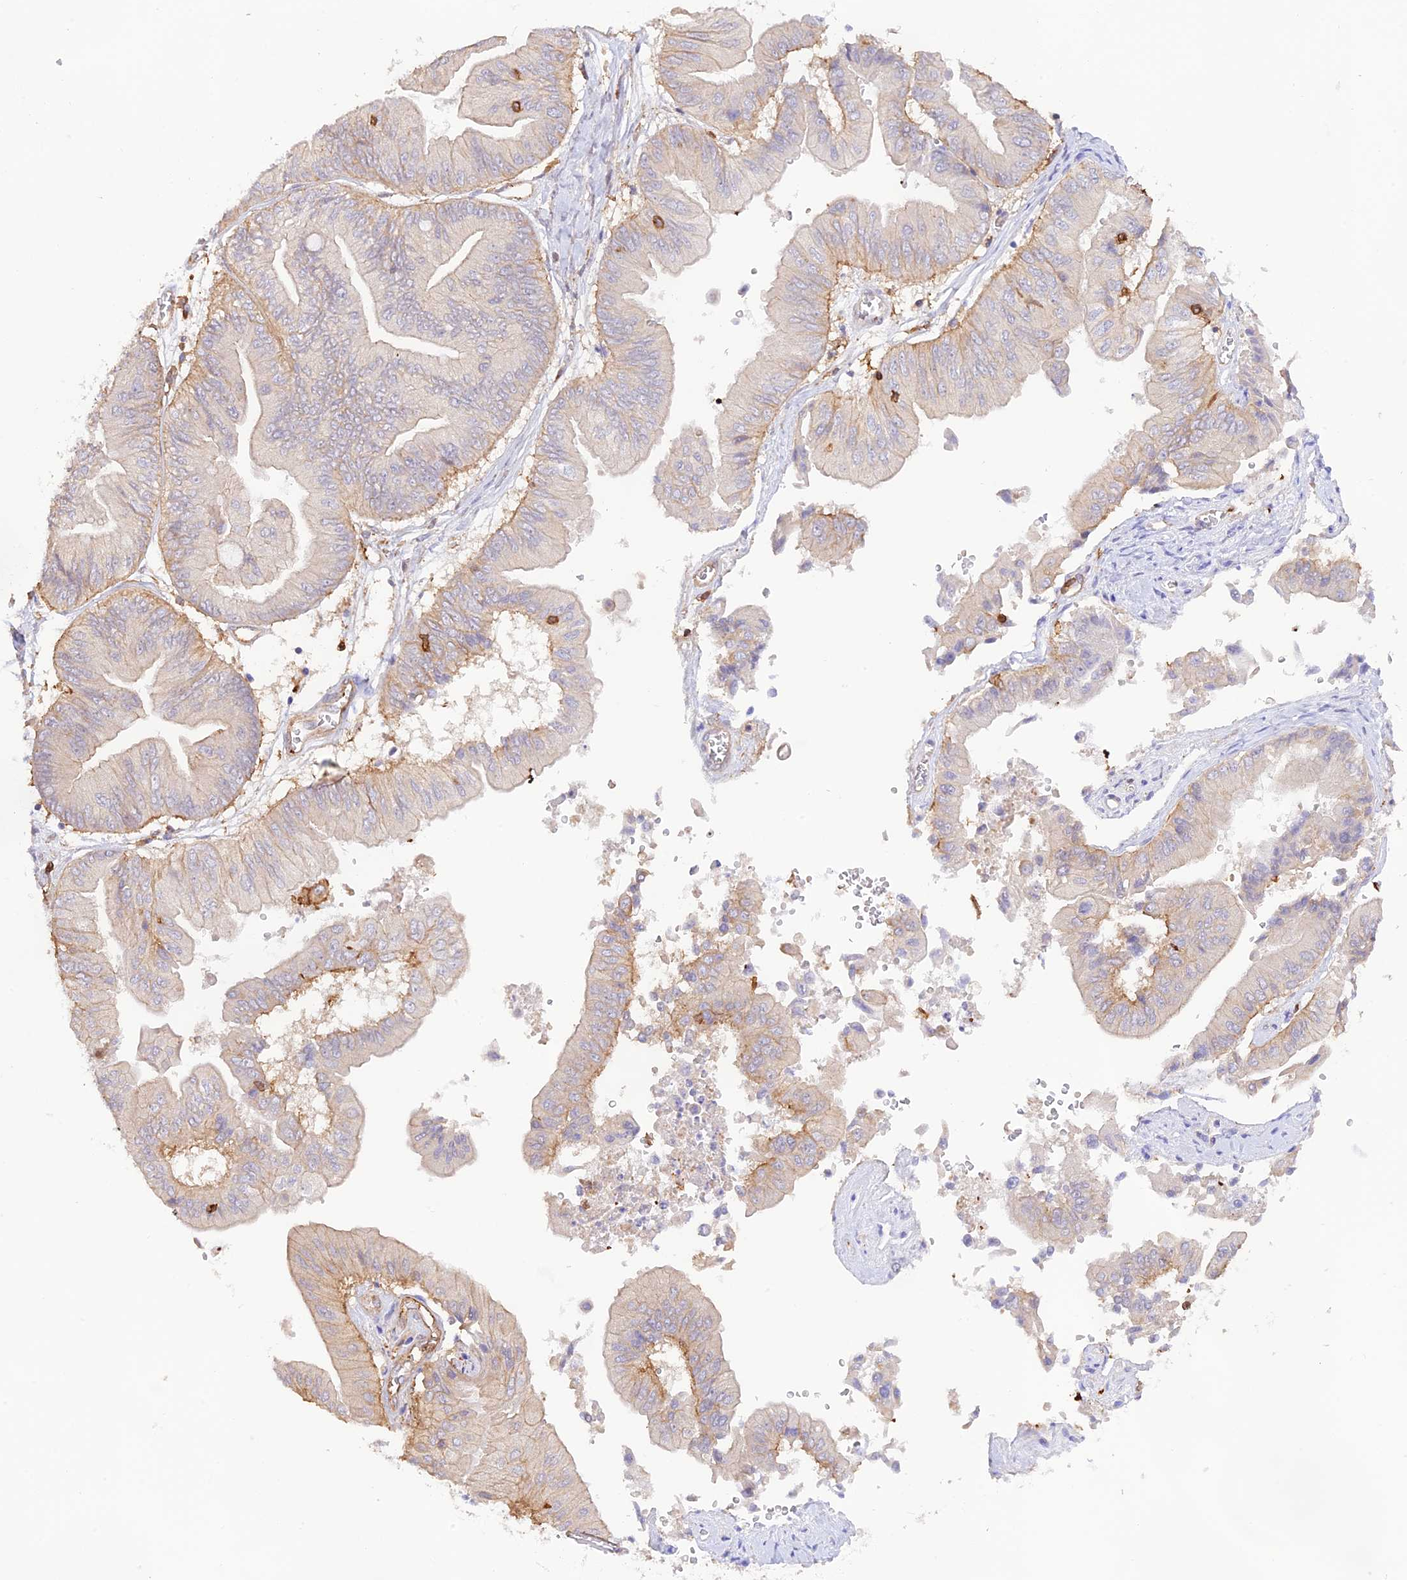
{"staining": {"intensity": "moderate", "quantity": "<25%", "location": "cytoplasmic/membranous"}, "tissue": "ovarian cancer", "cell_type": "Tumor cells", "image_type": "cancer", "snomed": [{"axis": "morphology", "description": "Cystadenocarcinoma, mucinous, NOS"}, {"axis": "topography", "description": "Ovary"}], "caption": "Tumor cells display moderate cytoplasmic/membranous positivity in approximately <25% of cells in ovarian cancer (mucinous cystadenocarcinoma).", "gene": "DENND1C", "patient": {"sex": "female", "age": 61}}